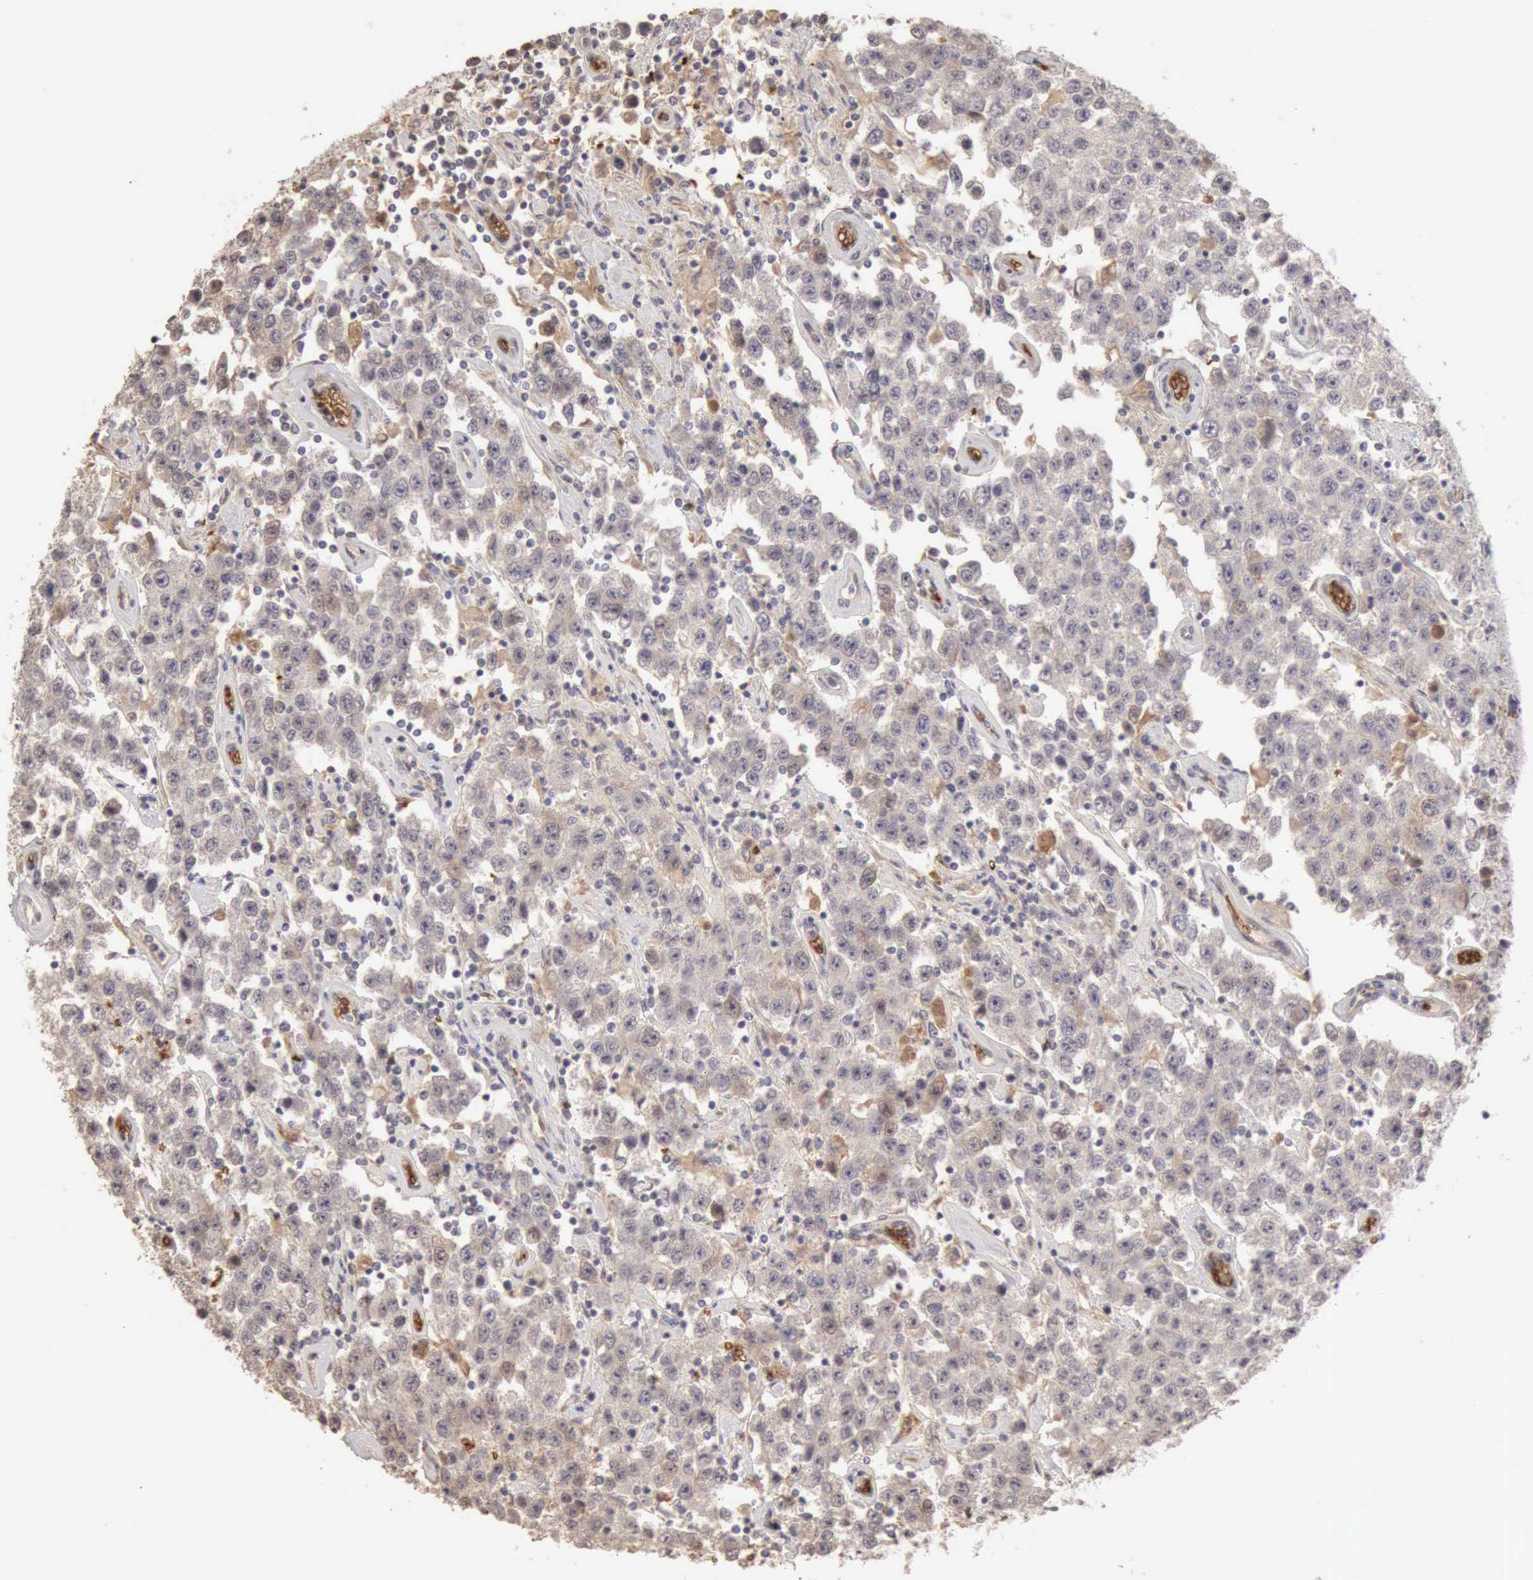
{"staining": {"intensity": "negative", "quantity": "none", "location": "none"}, "tissue": "testis cancer", "cell_type": "Tumor cells", "image_type": "cancer", "snomed": [{"axis": "morphology", "description": "Seminoma, NOS"}, {"axis": "topography", "description": "Testis"}], "caption": "Immunohistochemistry (IHC) micrograph of human testis cancer (seminoma) stained for a protein (brown), which reveals no expression in tumor cells.", "gene": "CFI", "patient": {"sex": "male", "age": 52}}